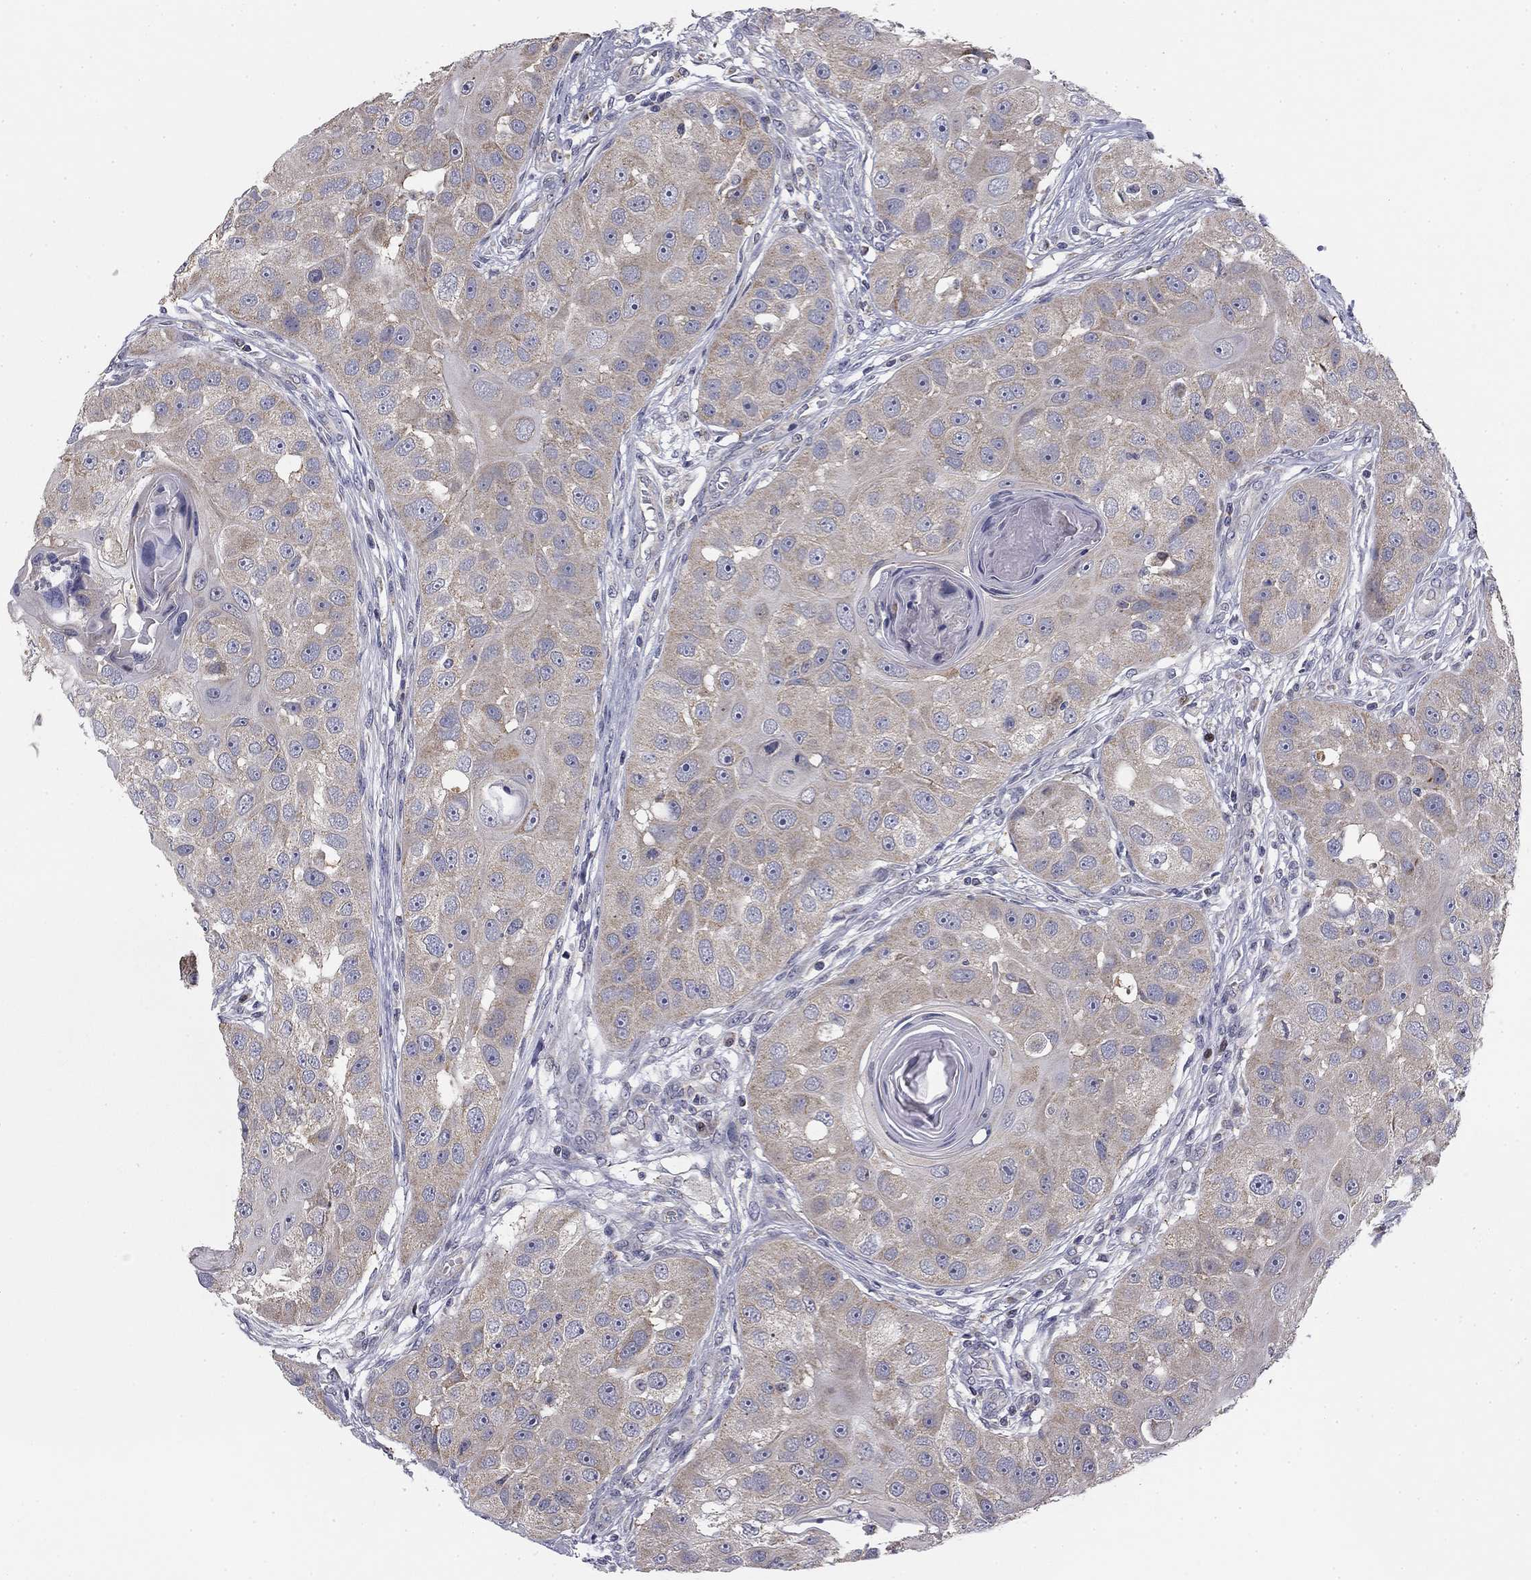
{"staining": {"intensity": "negative", "quantity": "none", "location": "none"}, "tissue": "head and neck cancer", "cell_type": "Tumor cells", "image_type": "cancer", "snomed": [{"axis": "morphology", "description": "Normal tissue, NOS"}, {"axis": "morphology", "description": "Squamous cell carcinoma, NOS"}, {"axis": "topography", "description": "Skeletal muscle"}, {"axis": "topography", "description": "Head-Neck"}], "caption": "A photomicrograph of squamous cell carcinoma (head and neck) stained for a protein demonstrates no brown staining in tumor cells.", "gene": "SLC2A9", "patient": {"sex": "male", "age": 51}}